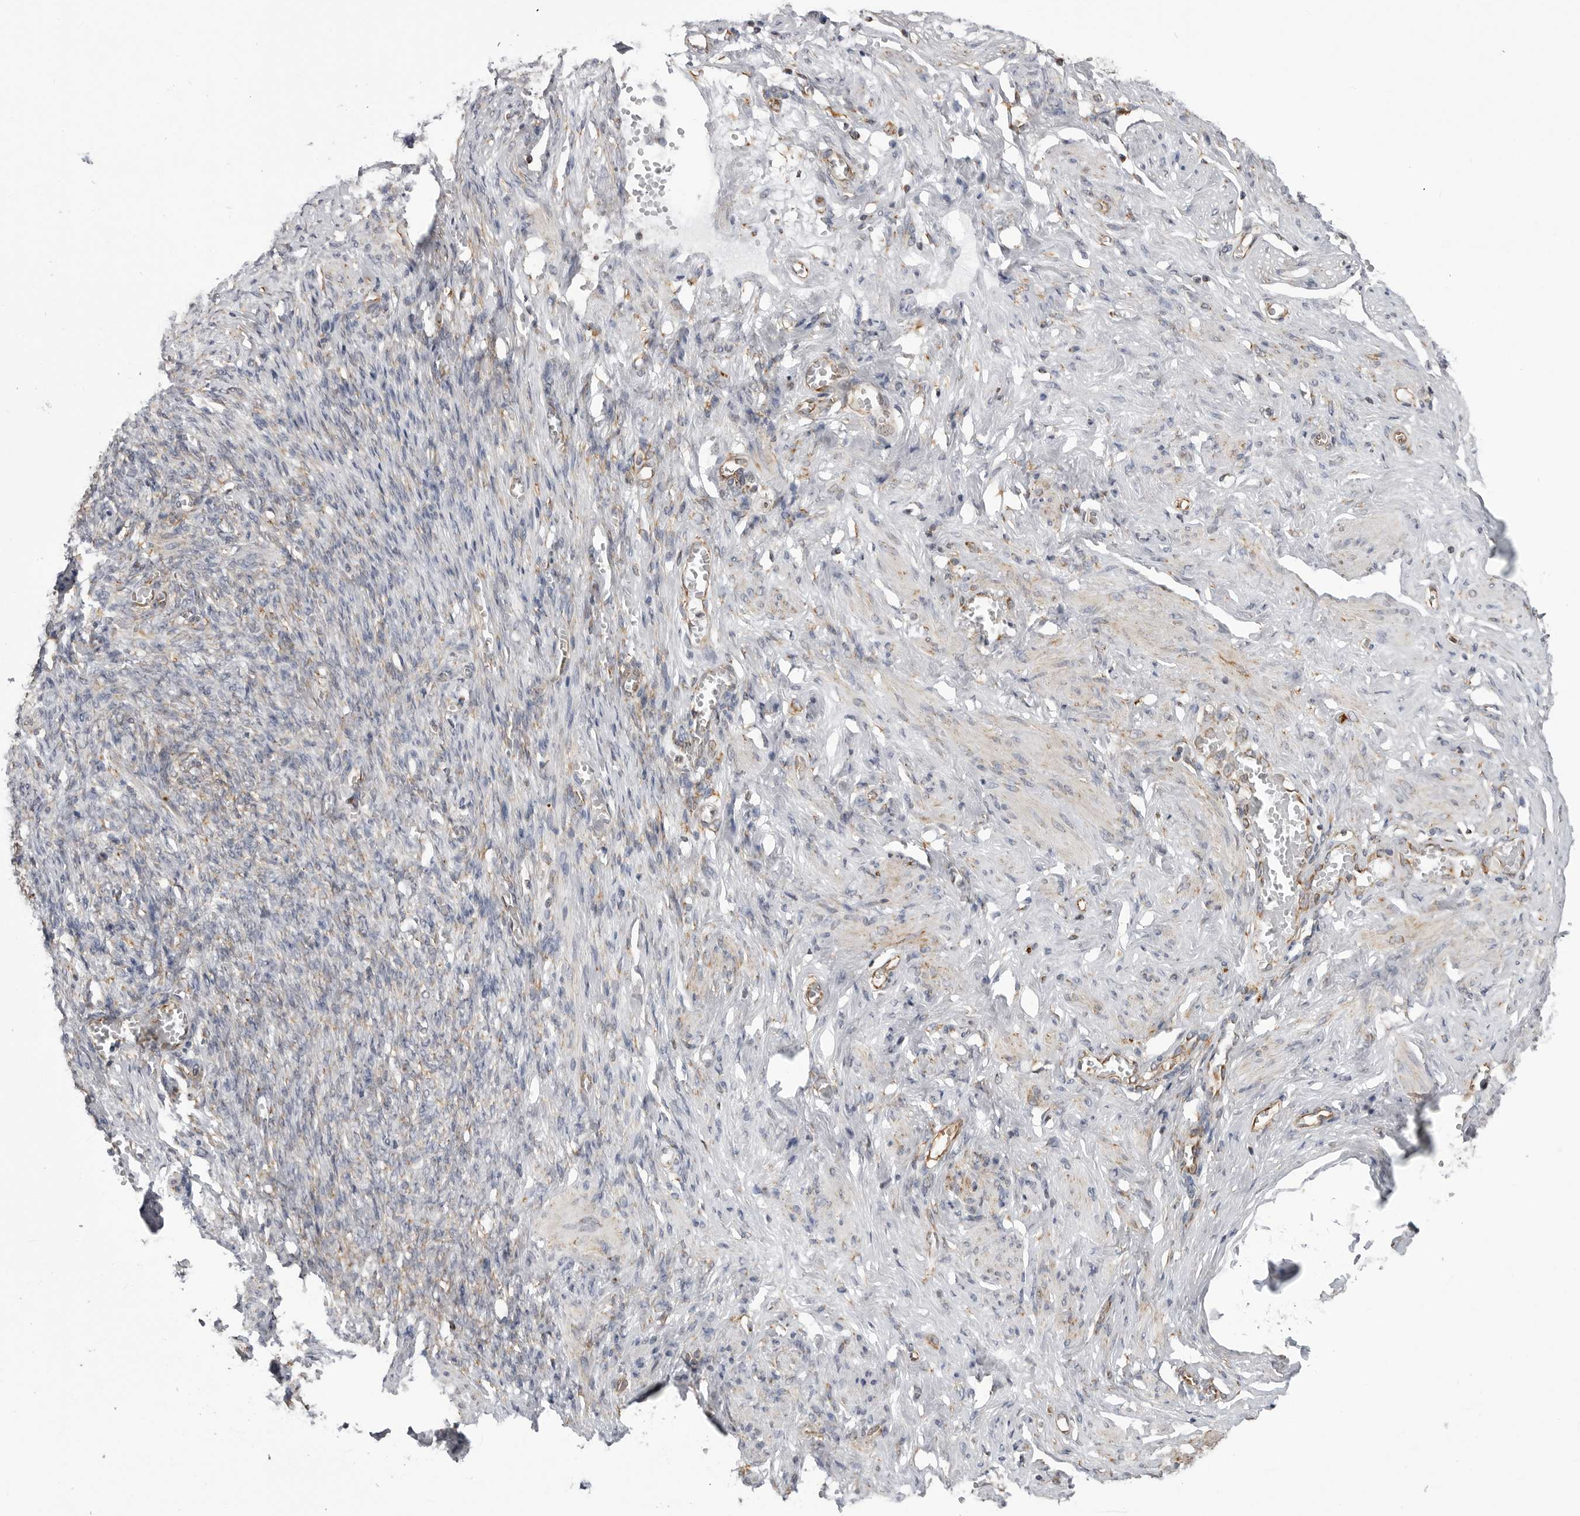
{"staining": {"intensity": "moderate", "quantity": ">75%", "location": "cytoplasmic/membranous"}, "tissue": "adipose tissue", "cell_type": "Adipocytes", "image_type": "normal", "snomed": [{"axis": "morphology", "description": "Normal tissue, NOS"}, {"axis": "topography", "description": "Vascular tissue"}, {"axis": "topography", "description": "Fallopian tube"}, {"axis": "topography", "description": "Ovary"}], "caption": "A high-resolution histopathology image shows IHC staining of normal adipose tissue, which displays moderate cytoplasmic/membranous positivity in approximately >75% of adipocytes. The staining was performed using DAB (3,3'-diaminobenzidine) to visualize the protein expression in brown, while the nuclei were stained in blue with hematoxylin (Magnification: 20x).", "gene": "FH", "patient": {"sex": "female", "age": 67}}